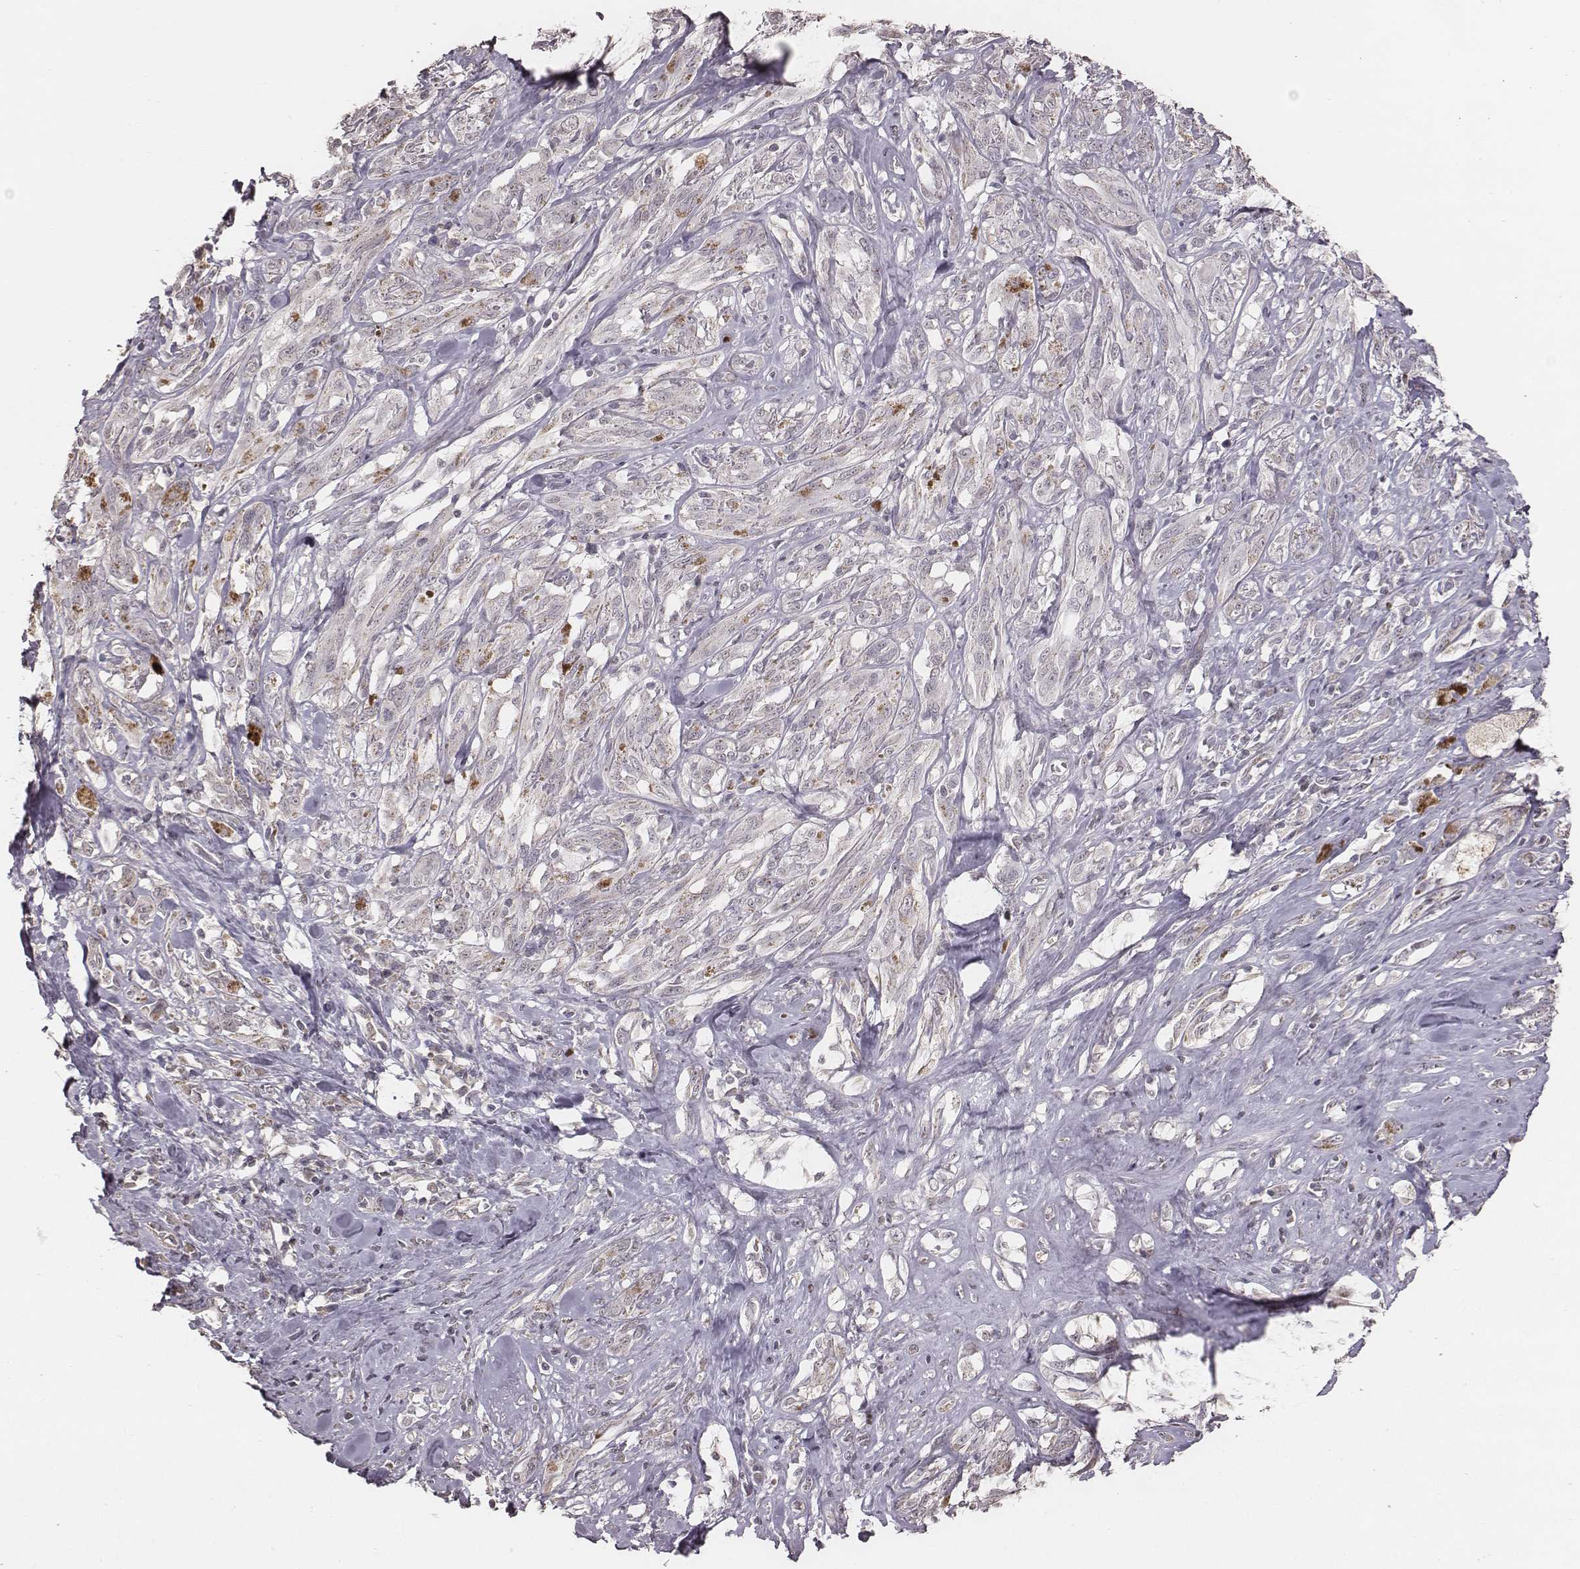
{"staining": {"intensity": "negative", "quantity": "none", "location": "none"}, "tissue": "melanoma", "cell_type": "Tumor cells", "image_type": "cancer", "snomed": [{"axis": "morphology", "description": "Malignant melanoma, NOS"}, {"axis": "topography", "description": "Skin"}], "caption": "There is no significant staining in tumor cells of malignant melanoma. (DAB IHC visualized using brightfield microscopy, high magnification).", "gene": "SLC7A4", "patient": {"sex": "female", "age": 91}}